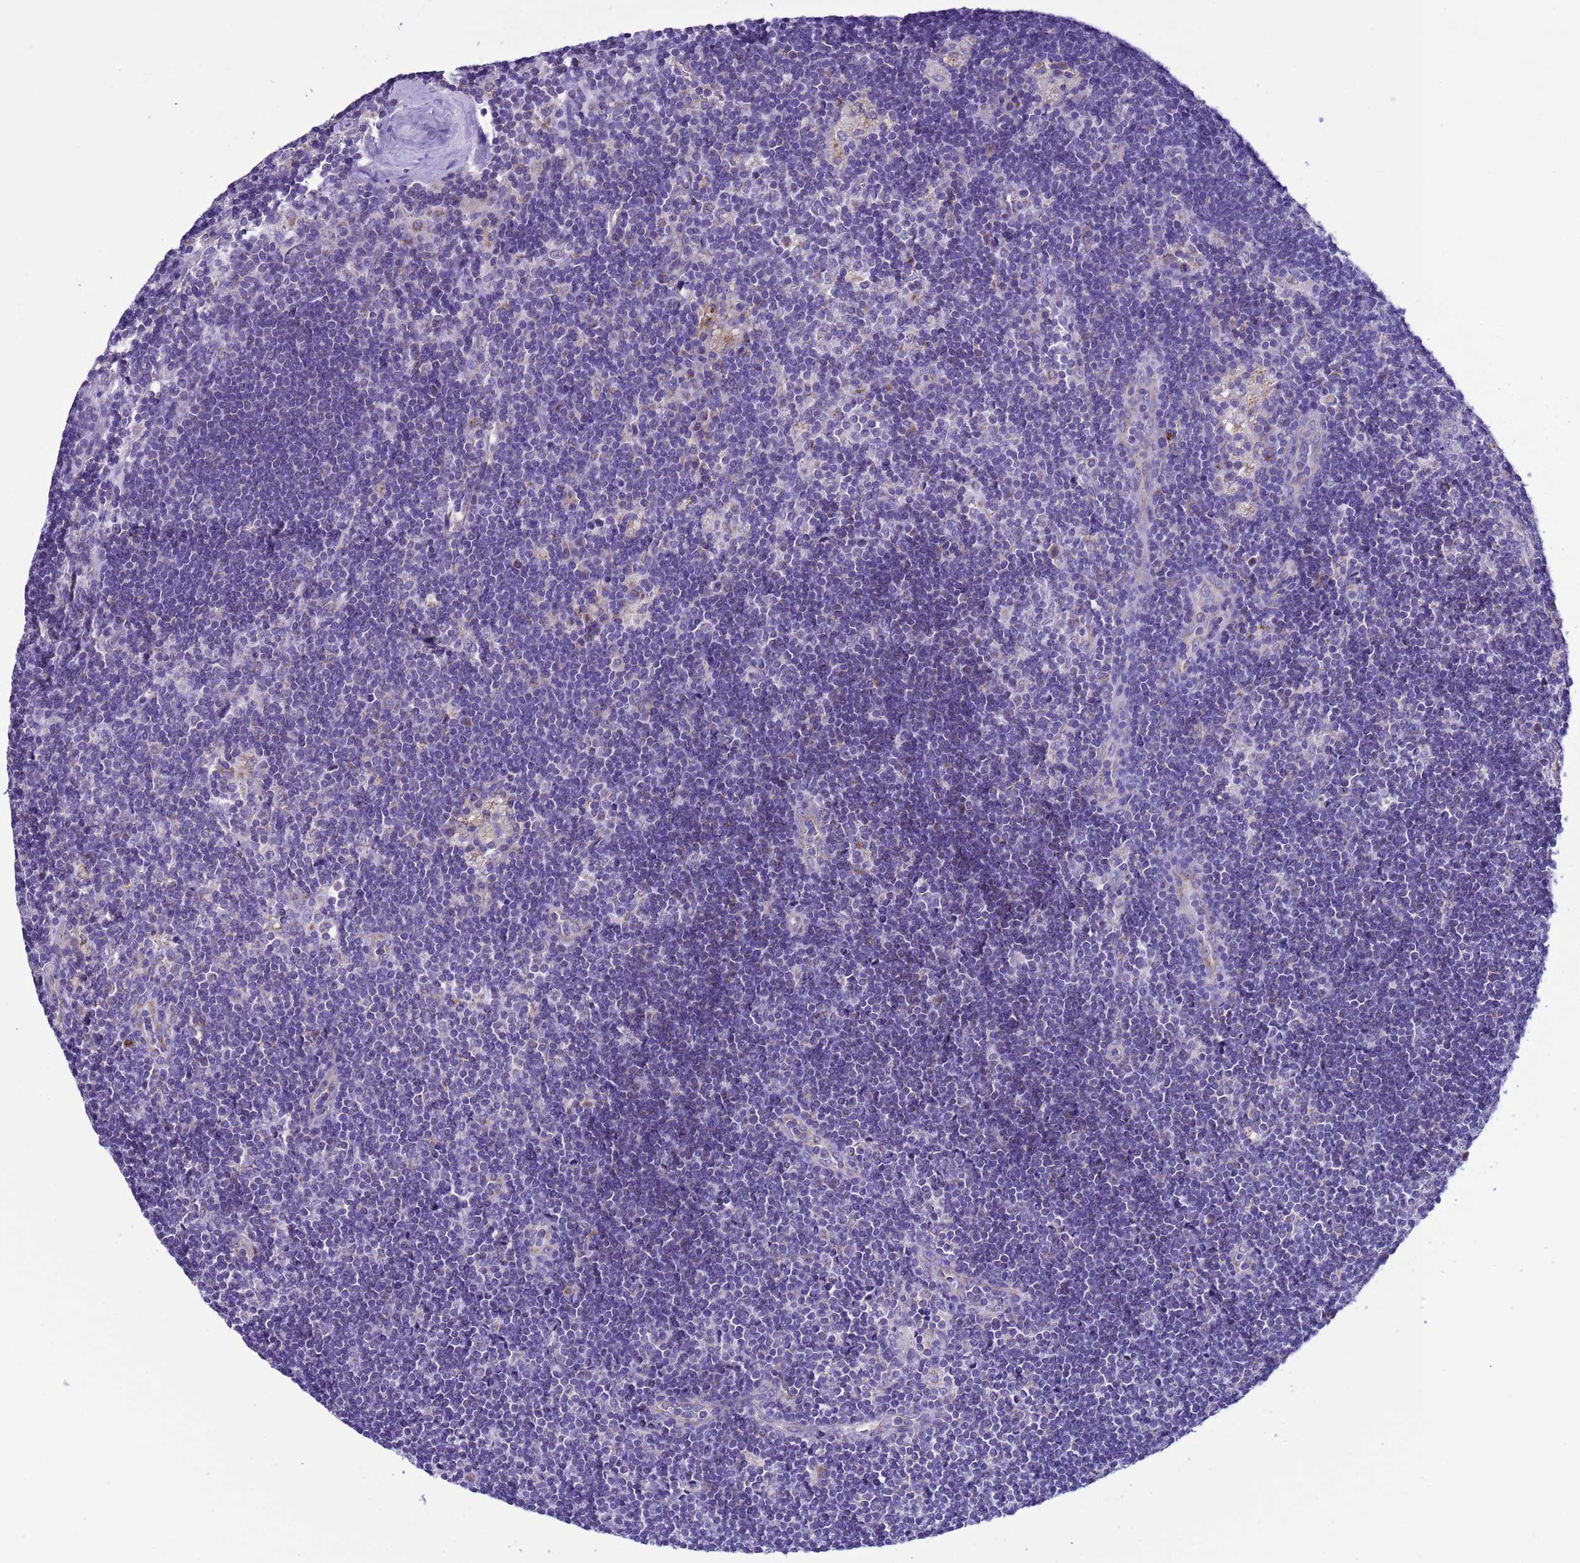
{"staining": {"intensity": "weak", "quantity": "<25%", "location": "cytoplasmic/membranous"}, "tissue": "lymph node", "cell_type": "Germinal center cells", "image_type": "normal", "snomed": [{"axis": "morphology", "description": "Normal tissue, NOS"}, {"axis": "topography", "description": "Lymph node"}], "caption": "This photomicrograph is of unremarkable lymph node stained with immunohistochemistry (IHC) to label a protein in brown with the nuclei are counter-stained blue. There is no staining in germinal center cells.", "gene": "CCDC191", "patient": {"sex": "male", "age": 24}}